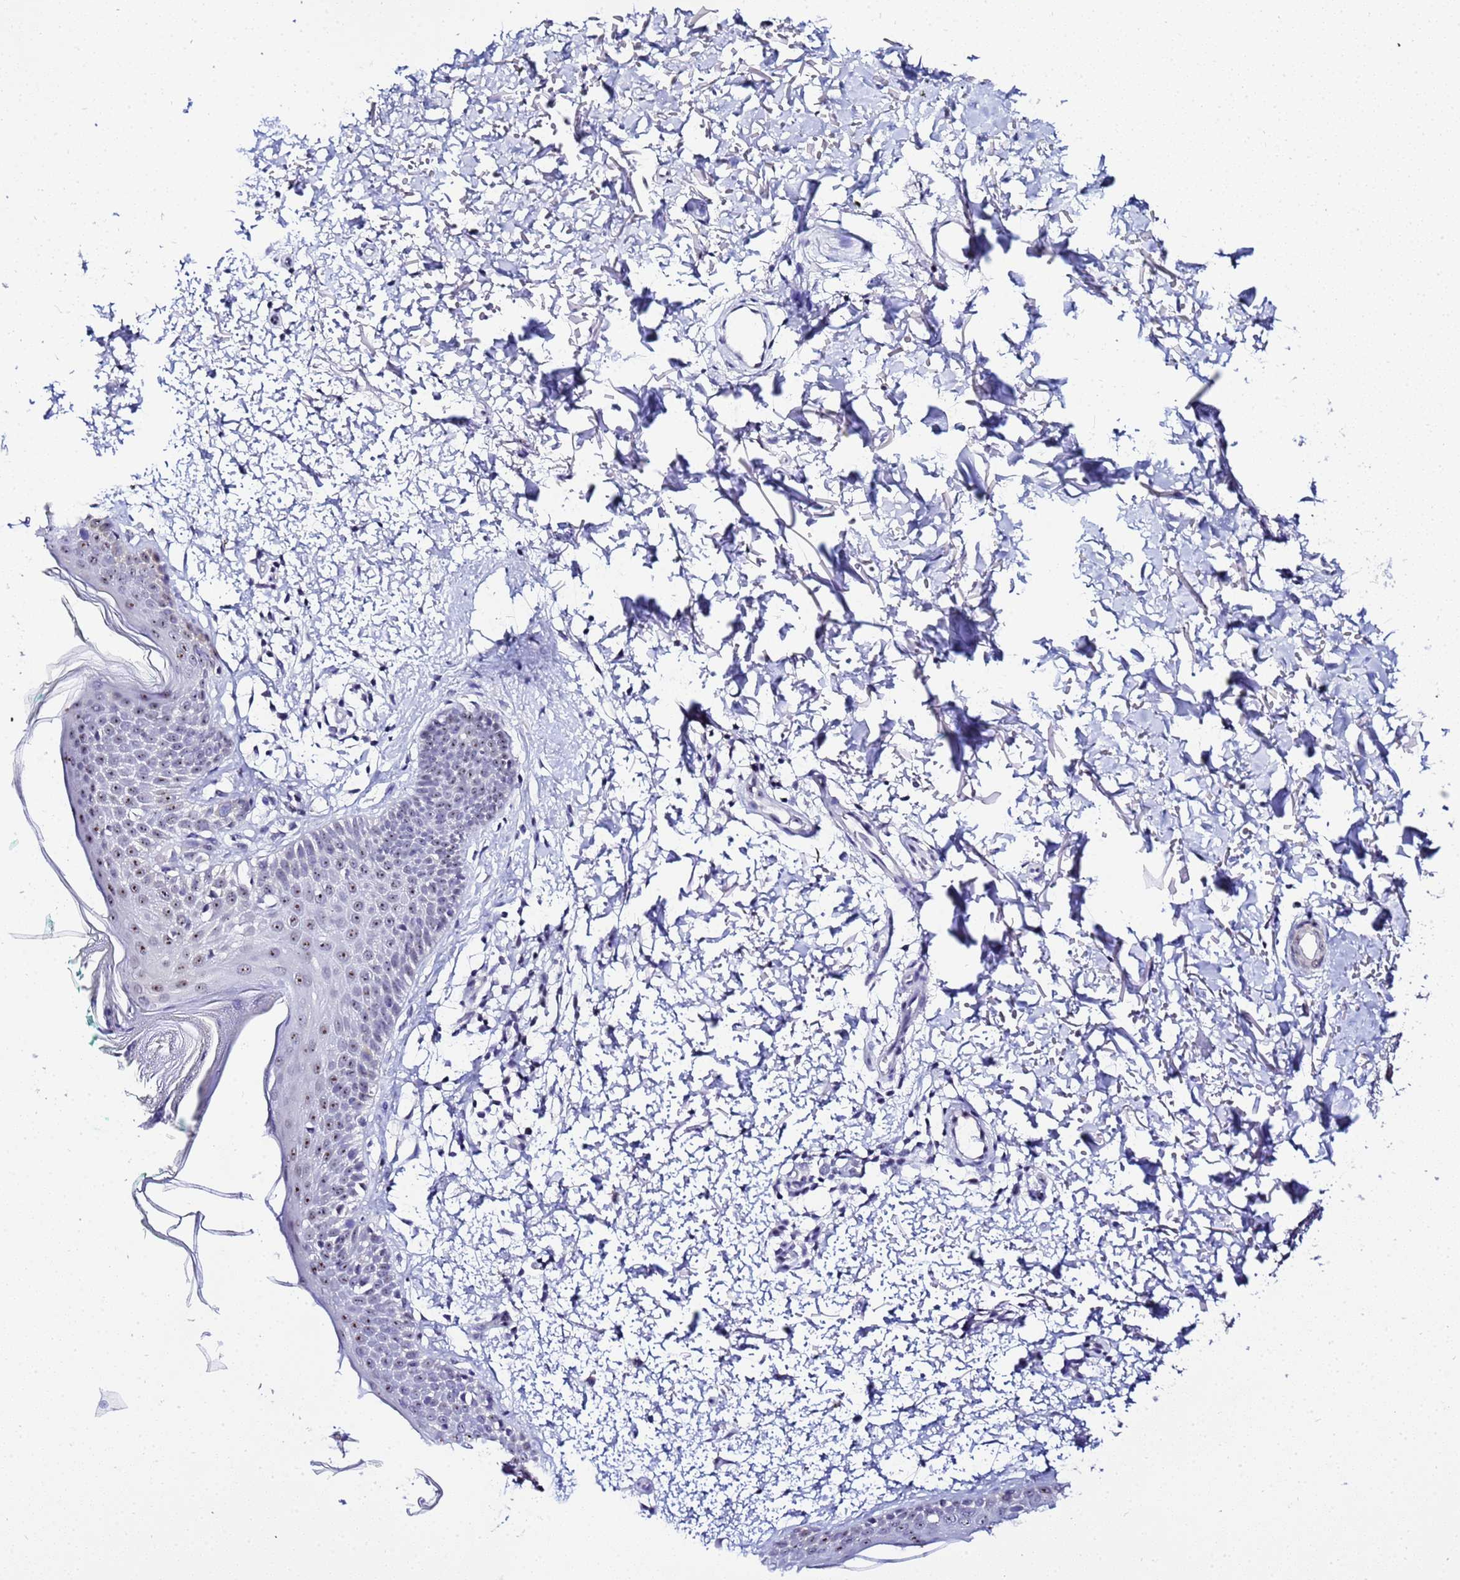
{"staining": {"intensity": "negative", "quantity": "none", "location": "none"}, "tissue": "skin", "cell_type": "Fibroblasts", "image_type": "normal", "snomed": [{"axis": "morphology", "description": "Normal tissue, NOS"}, {"axis": "topography", "description": "Skin"}], "caption": "IHC photomicrograph of benign skin: skin stained with DAB (3,3'-diaminobenzidine) displays no significant protein expression in fibroblasts.", "gene": "ACTL6B", "patient": {"sex": "male", "age": 66}}